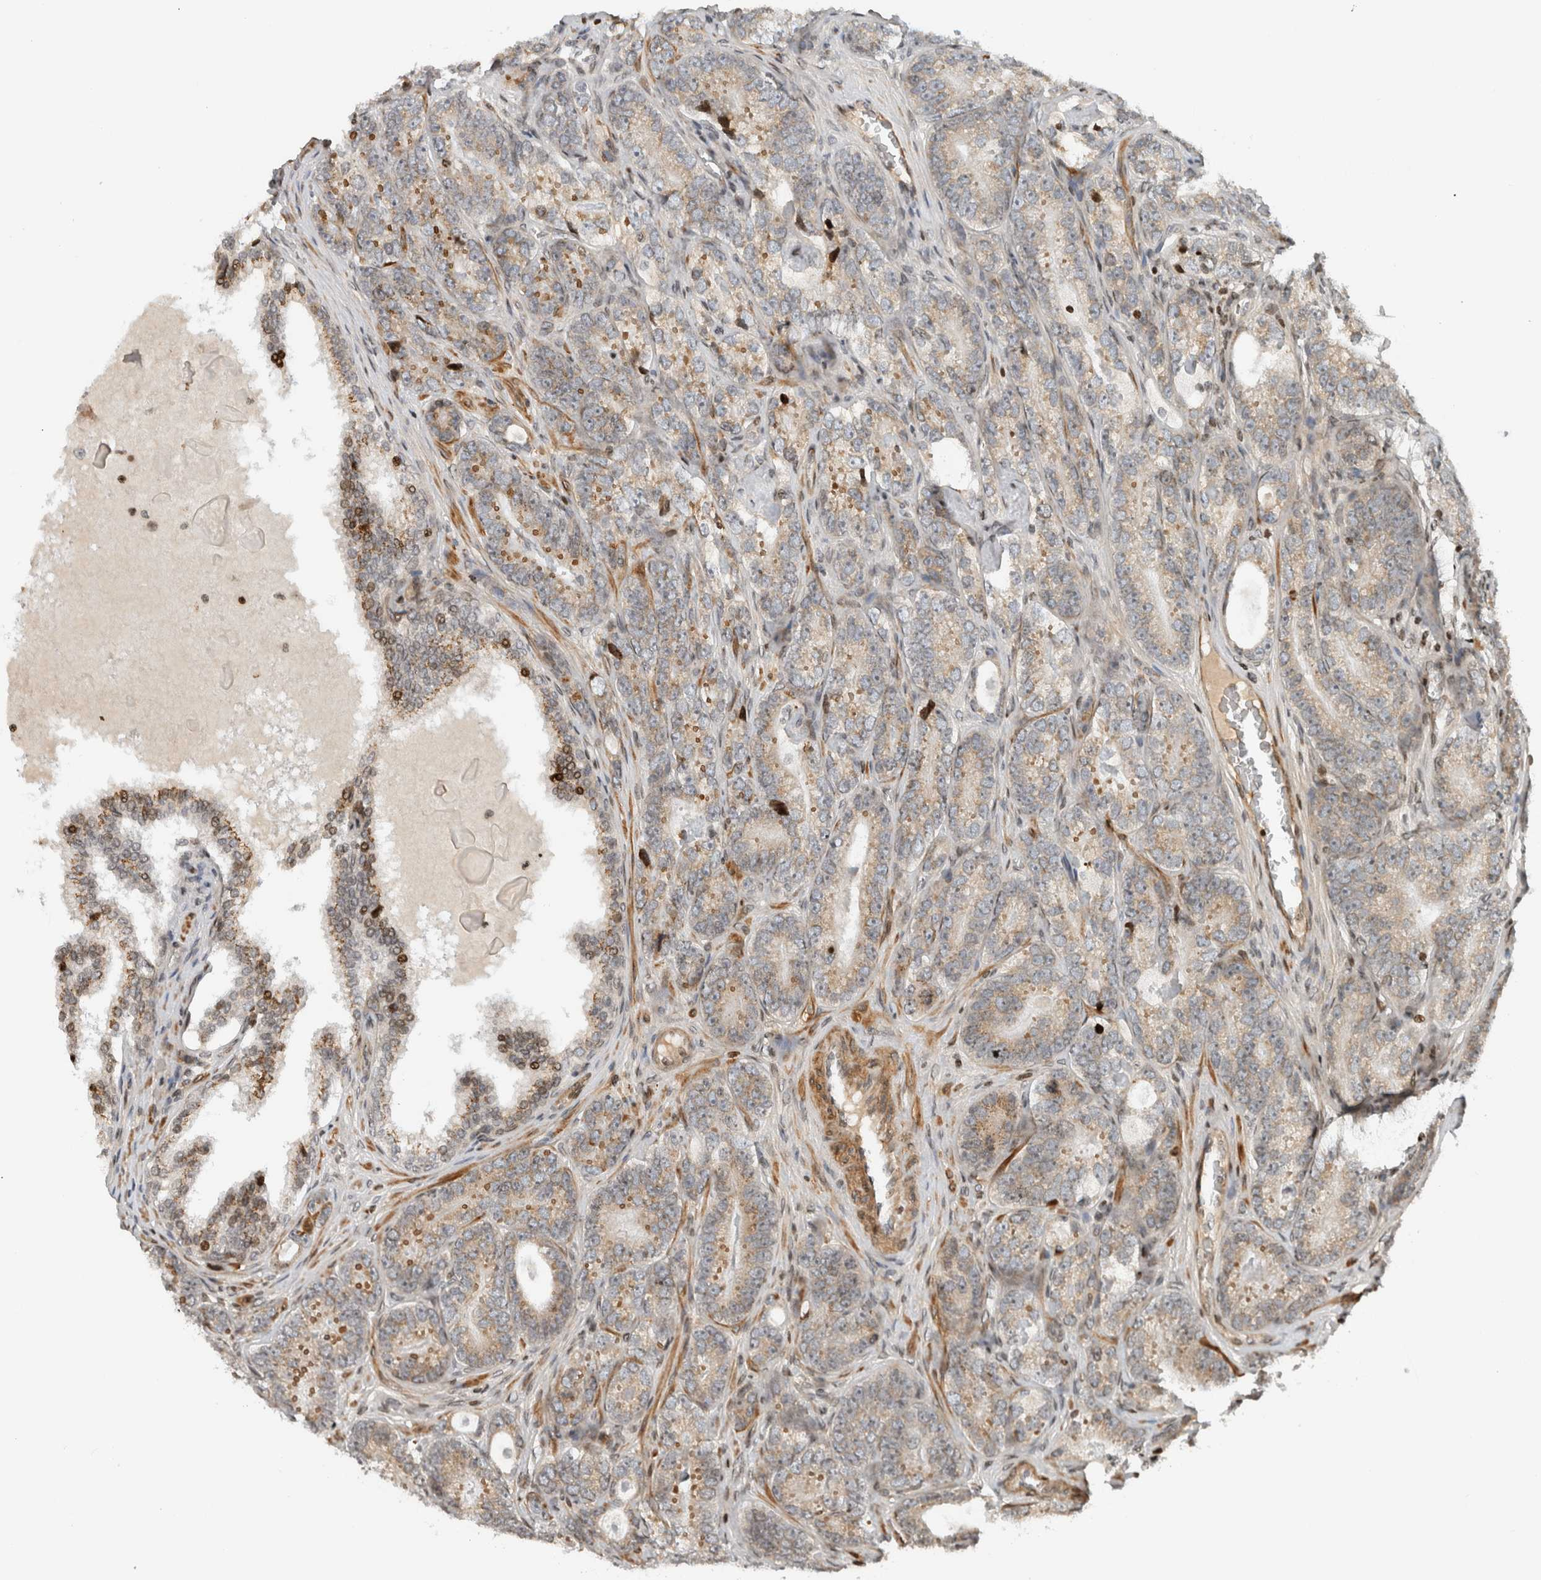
{"staining": {"intensity": "weak", "quantity": "25%-75%", "location": "cytoplasmic/membranous"}, "tissue": "prostate cancer", "cell_type": "Tumor cells", "image_type": "cancer", "snomed": [{"axis": "morphology", "description": "Adenocarcinoma, High grade"}, {"axis": "topography", "description": "Prostate"}], "caption": "Immunohistochemical staining of human high-grade adenocarcinoma (prostate) demonstrates low levels of weak cytoplasmic/membranous protein positivity in approximately 25%-75% of tumor cells.", "gene": "GINS4", "patient": {"sex": "male", "age": 56}}